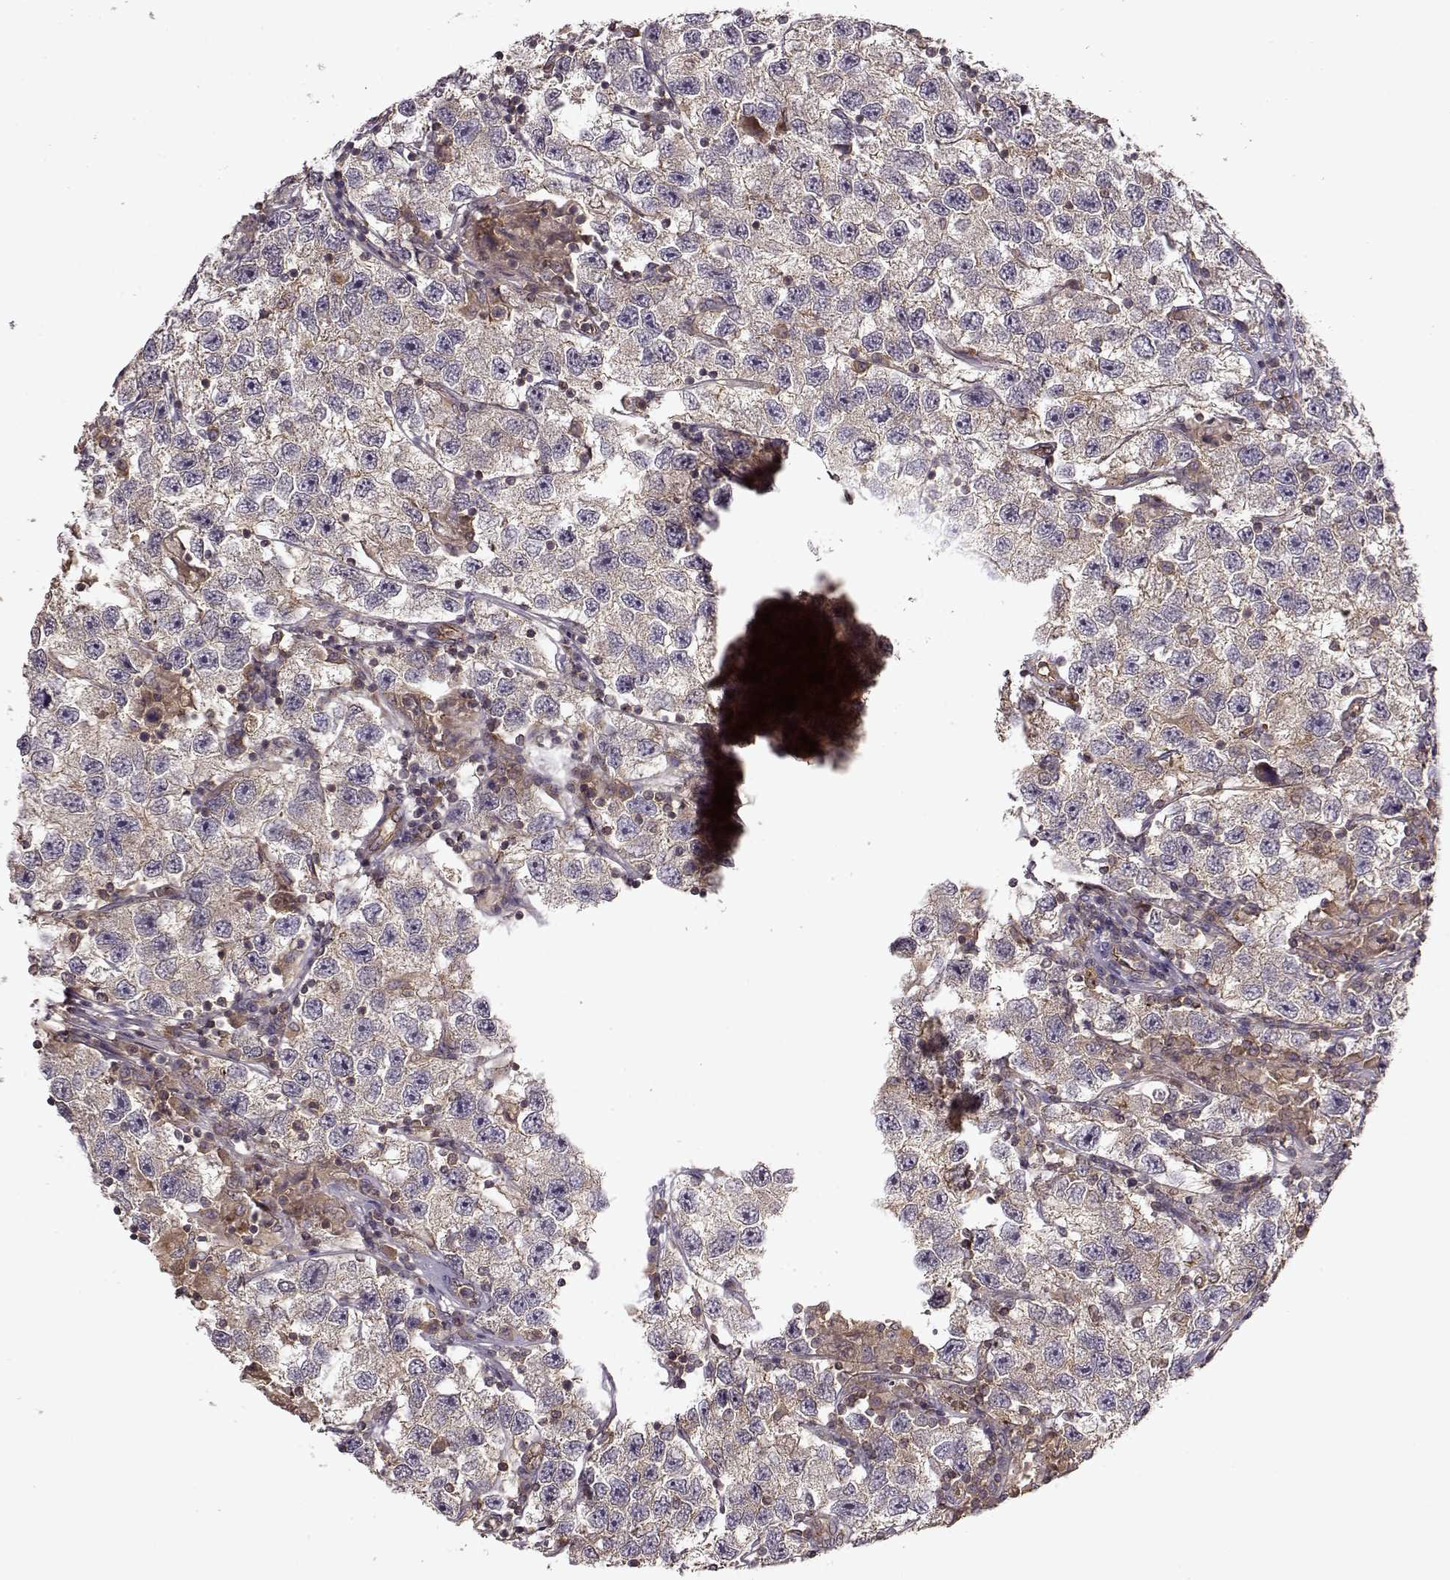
{"staining": {"intensity": "negative", "quantity": "none", "location": "none"}, "tissue": "testis cancer", "cell_type": "Tumor cells", "image_type": "cancer", "snomed": [{"axis": "morphology", "description": "Seminoma, NOS"}, {"axis": "topography", "description": "Testis"}], "caption": "An immunohistochemistry histopathology image of testis cancer (seminoma) is shown. There is no staining in tumor cells of testis cancer (seminoma).", "gene": "IFRD2", "patient": {"sex": "male", "age": 26}}